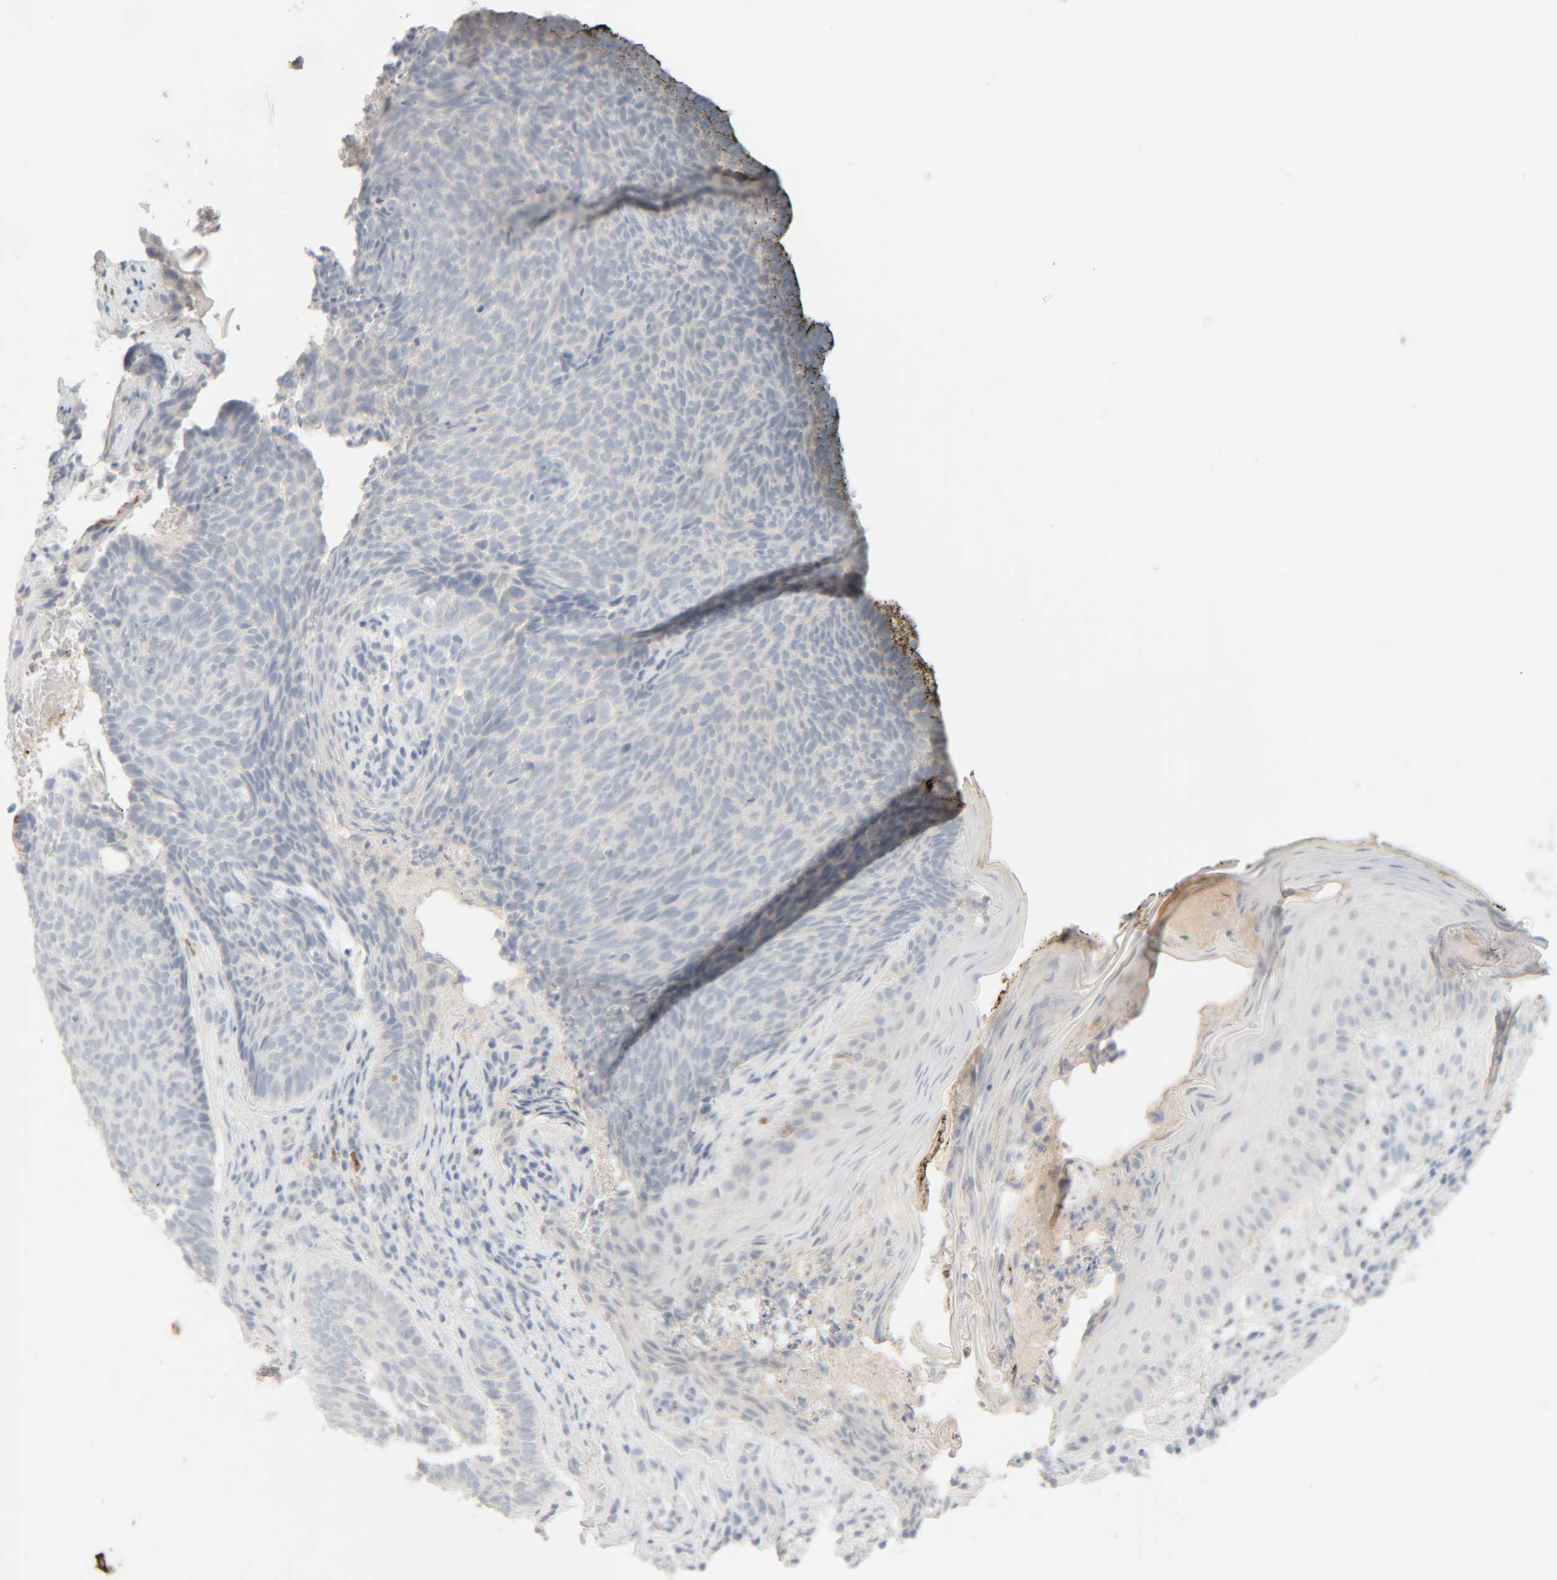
{"staining": {"intensity": "negative", "quantity": "none", "location": "none"}, "tissue": "skin cancer", "cell_type": "Tumor cells", "image_type": "cancer", "snomed": [{"axis": "morphology", "description": "Basal cell carcinoma"}, {"axis": "topography", "description": "Skin"}], "caption": "An immunohistochemistry (IHC) micrograph of skin cancer is shown. There is no staining in tumor cells of skin cancer.", "gene": "RIDA", "patient": {"sex": "male", "age": 61}}